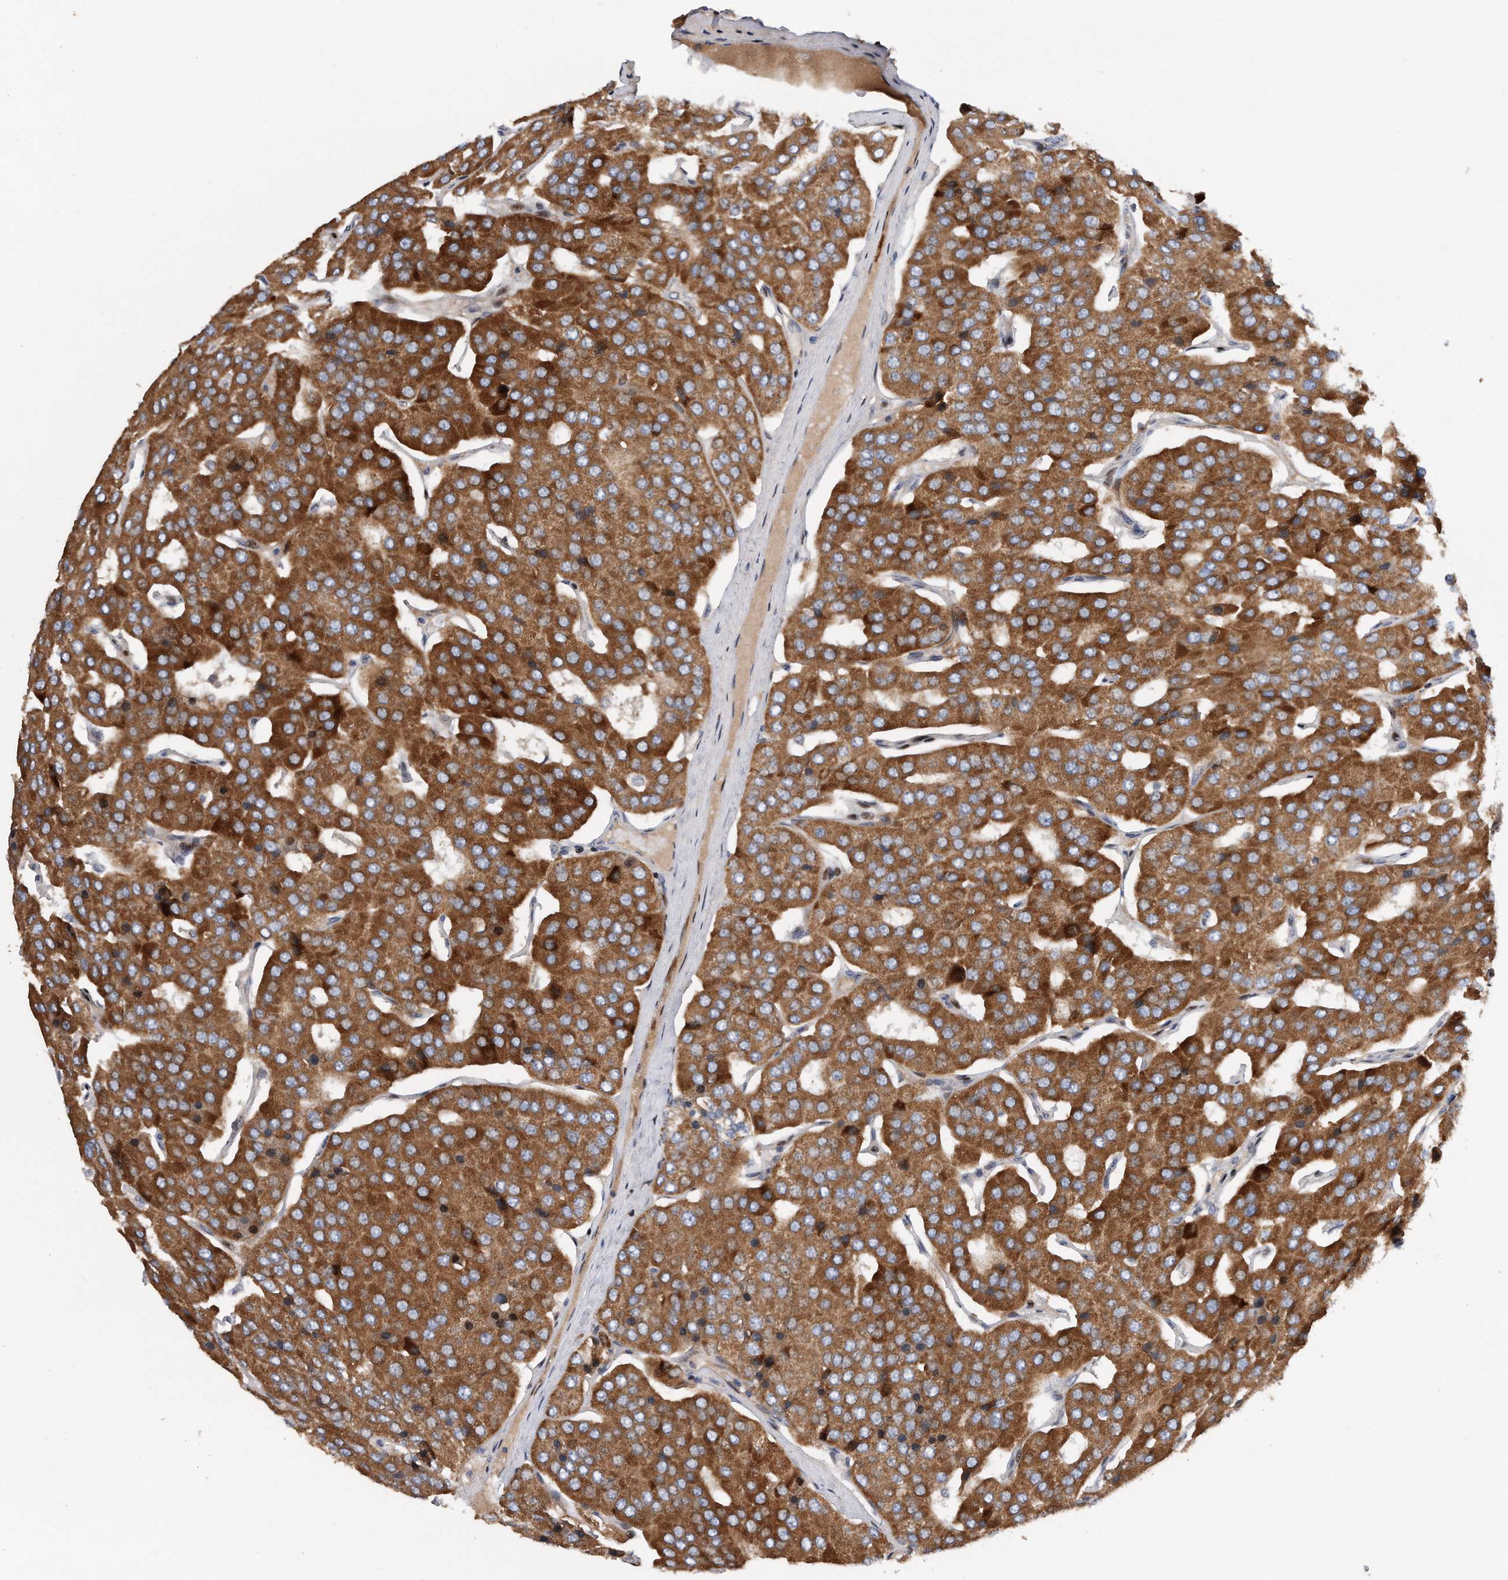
{"staining": {"intensity": "moderate", "quantity": ">75%", "location": "cytoplasmic/membranous"}, "tissue": "parathyroid gland", "cell_type": "Glandular cells", "image_type": "normal", "snomed": [{"axis": "morphology", "description": "Normal tissue, NOS"}, {"axis": "morphology", "description": "Adenoma, NOS"}, {"axis": "topography", "description": "Parathyroid gland"}], "caption": "Parathyroid gland stained with DAB (3,3'-diaminobenzidine) immunohistochemistry shows medium levels of moderate cytoplasmic/membranous positivity in about >75% of glandular cells.", "gene": "CDH12", "patient": {"sex": "female", "age": 86}}